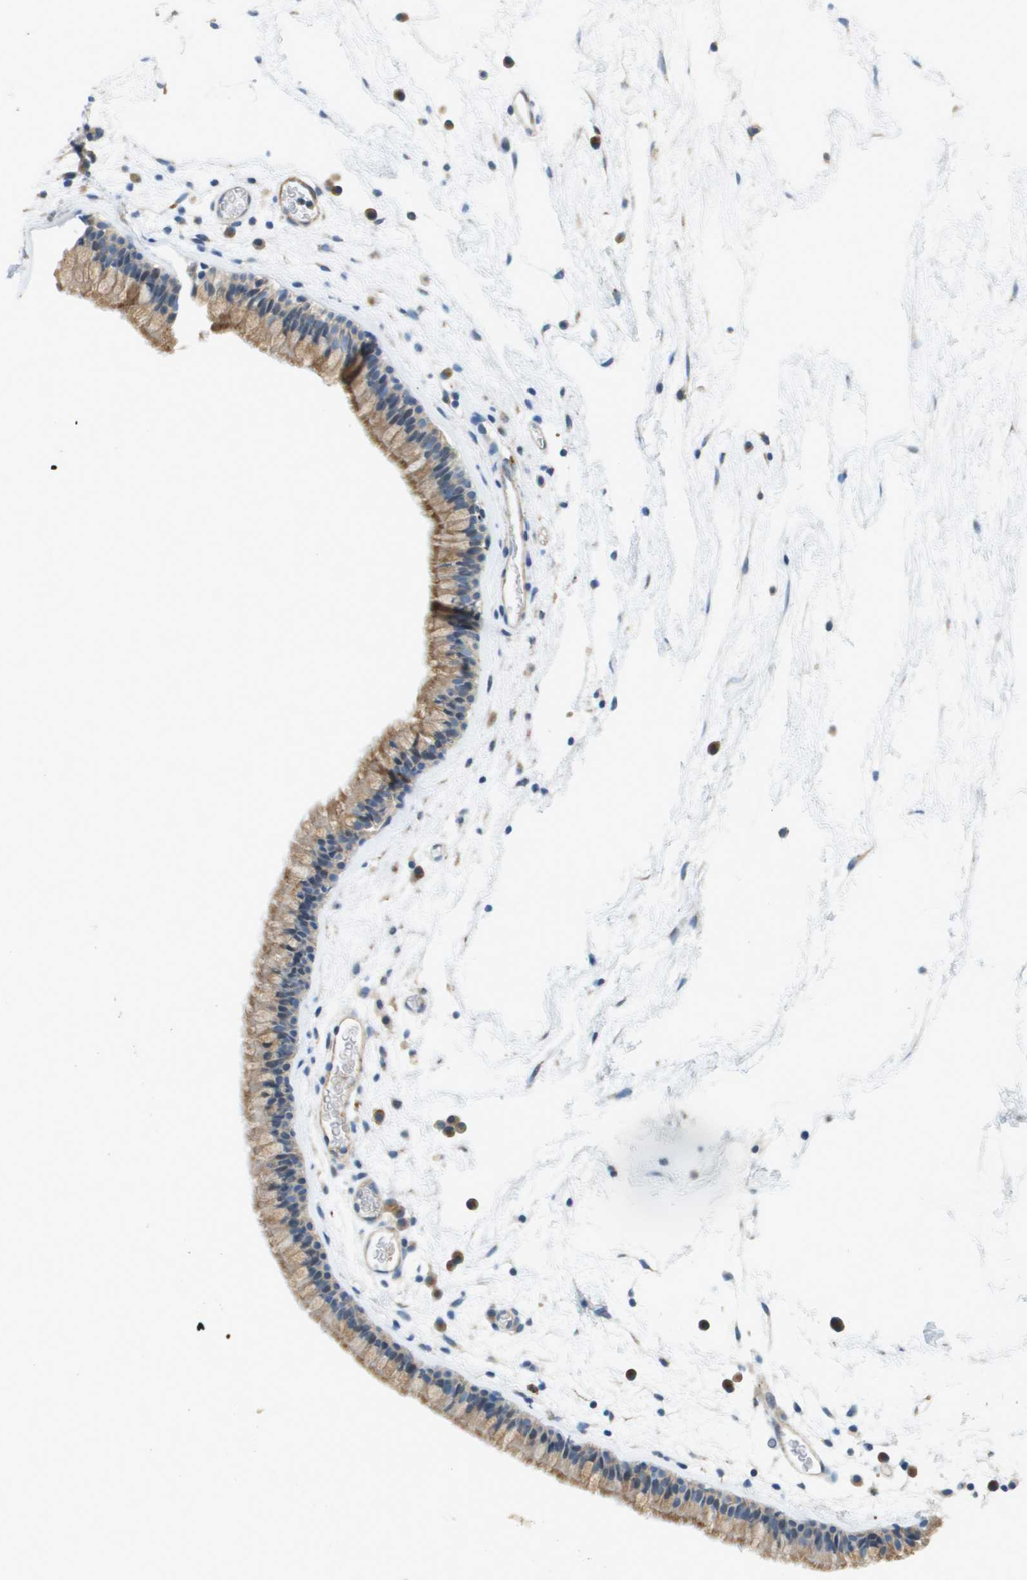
{"staining": {"intensity": "weak", "quantity": ">75%", "location": "cytoplasmic/membranous"}, "tissue": "nasopharynx", "cell_type": "Respiratory epithelial cells", "image_type": "normal", "snomed": [{"axis": "morphology", "description": "Normal tissue, NOS"}, {"axis": "morphology", "description": "Inflammation, NOS"}, {"axis": "topography", "description": "Nasopharynx"}], "caption": "Human nasopharynx stained for a protein (brown) demonstrates weak cytoplasmic/membranous positive expression in approximately >75% of respiratory epithelial cells.", "gene": "MYH11", "patient": {"sex": "male", "age": 48}}